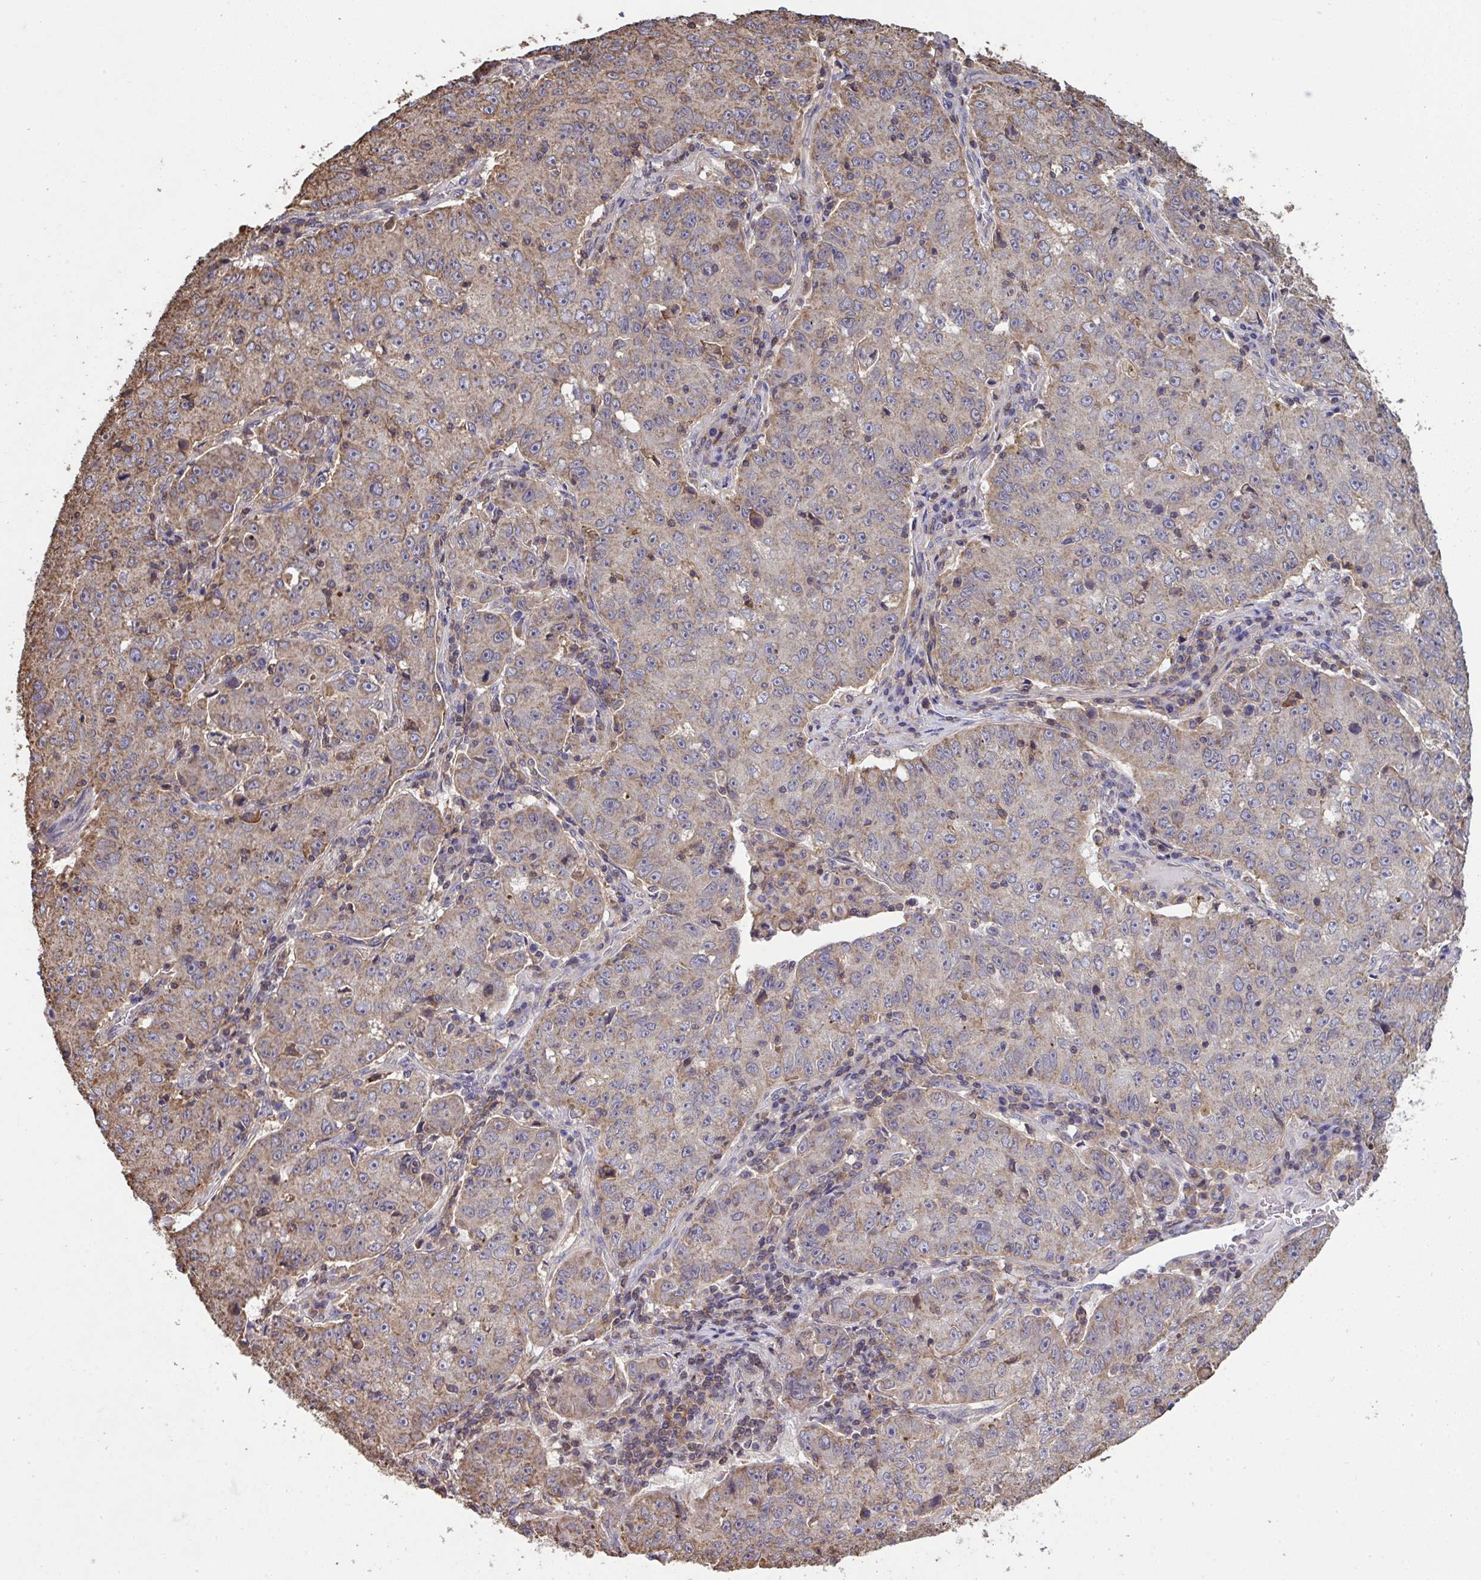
{"staining": {"intensity": "weak", "quantity": "<25%", "location": "cytoplasmic/membranous"}, "tissue": "lung cancer", "cell_type": "Tumor cells", "image_type": "cancer", "snomed": [{"axis": "morphology", "description": "Normal morphology"}, {"axis": "morphology", "description": "Adenocarcinoma, NOS"}, {"axis": "topography", "description": "Lymph node"}, {"axis": "topography", "description": "Lung"}], "caption": "High magnification brightfield microscopy of lung adenocarcinoma stained with DAB (3,3'-diaminobenzidine) (brown) and counterstained with hematoxylin (blue): tumor cells show no significant expression.", "gene": "PPM1H", "patient": {"sex": "female", "age": 57}}